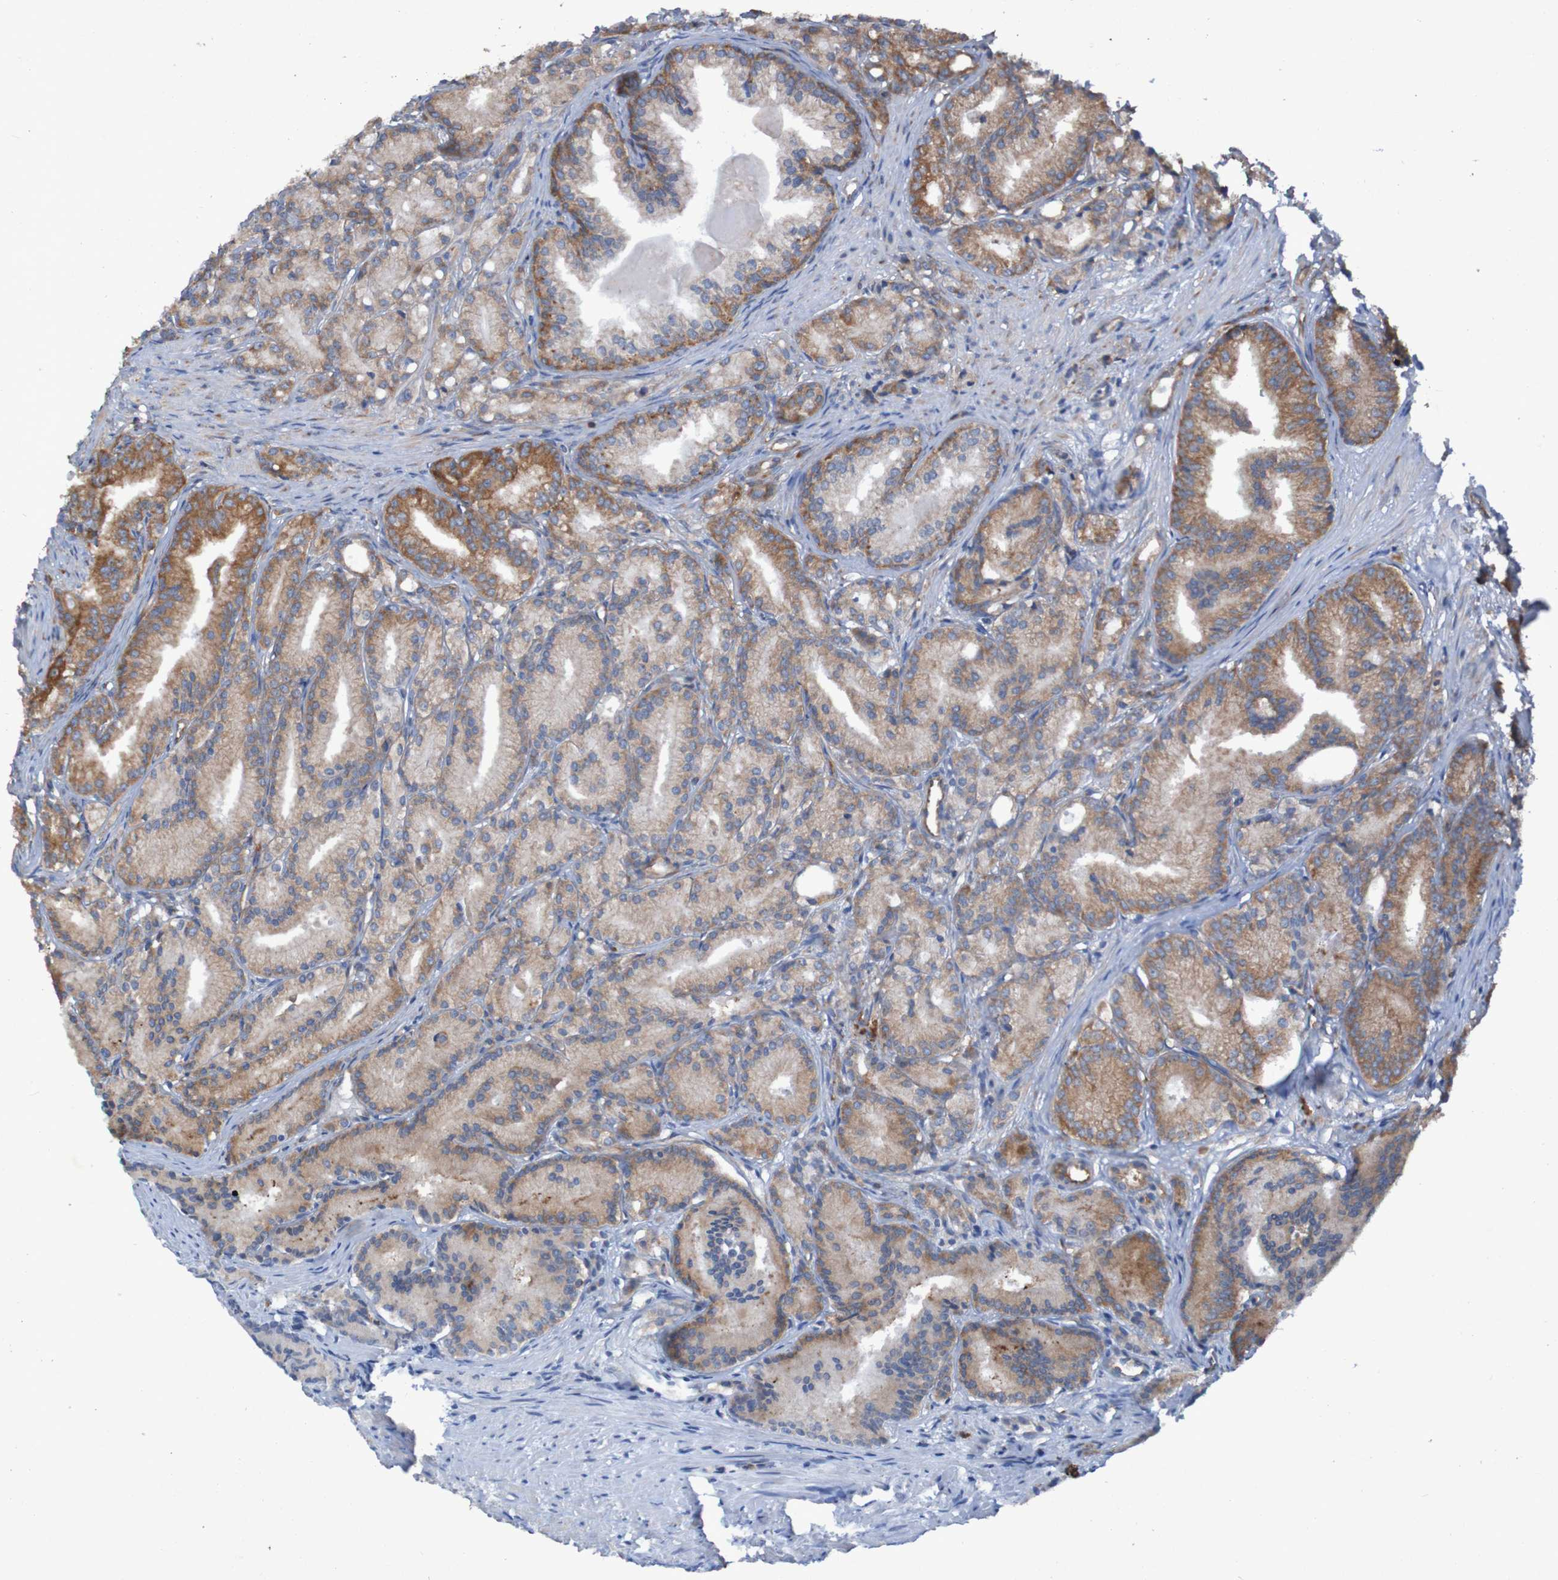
{"staining": {"intensity": "weak", "quantity": ">75%", "location": "cytoplasmic/membranous"}, "tissue": "prostate cancer", "cell_type": "Tumor cells", "image_type": "cancer", "snomed": [{"axis": "morphology", "description": "Adenocarcinoma, Low grade"}, {"axis": "topography", "description": "Prostate"}], "caption": "This micrograph exhibits IHC staining of prostate cancer, with low weak cytoplasmic/membranous expression in about >75% of tumor cells.", "gene": "RPL10", "patient": {"sex": "male", "age": 72}}